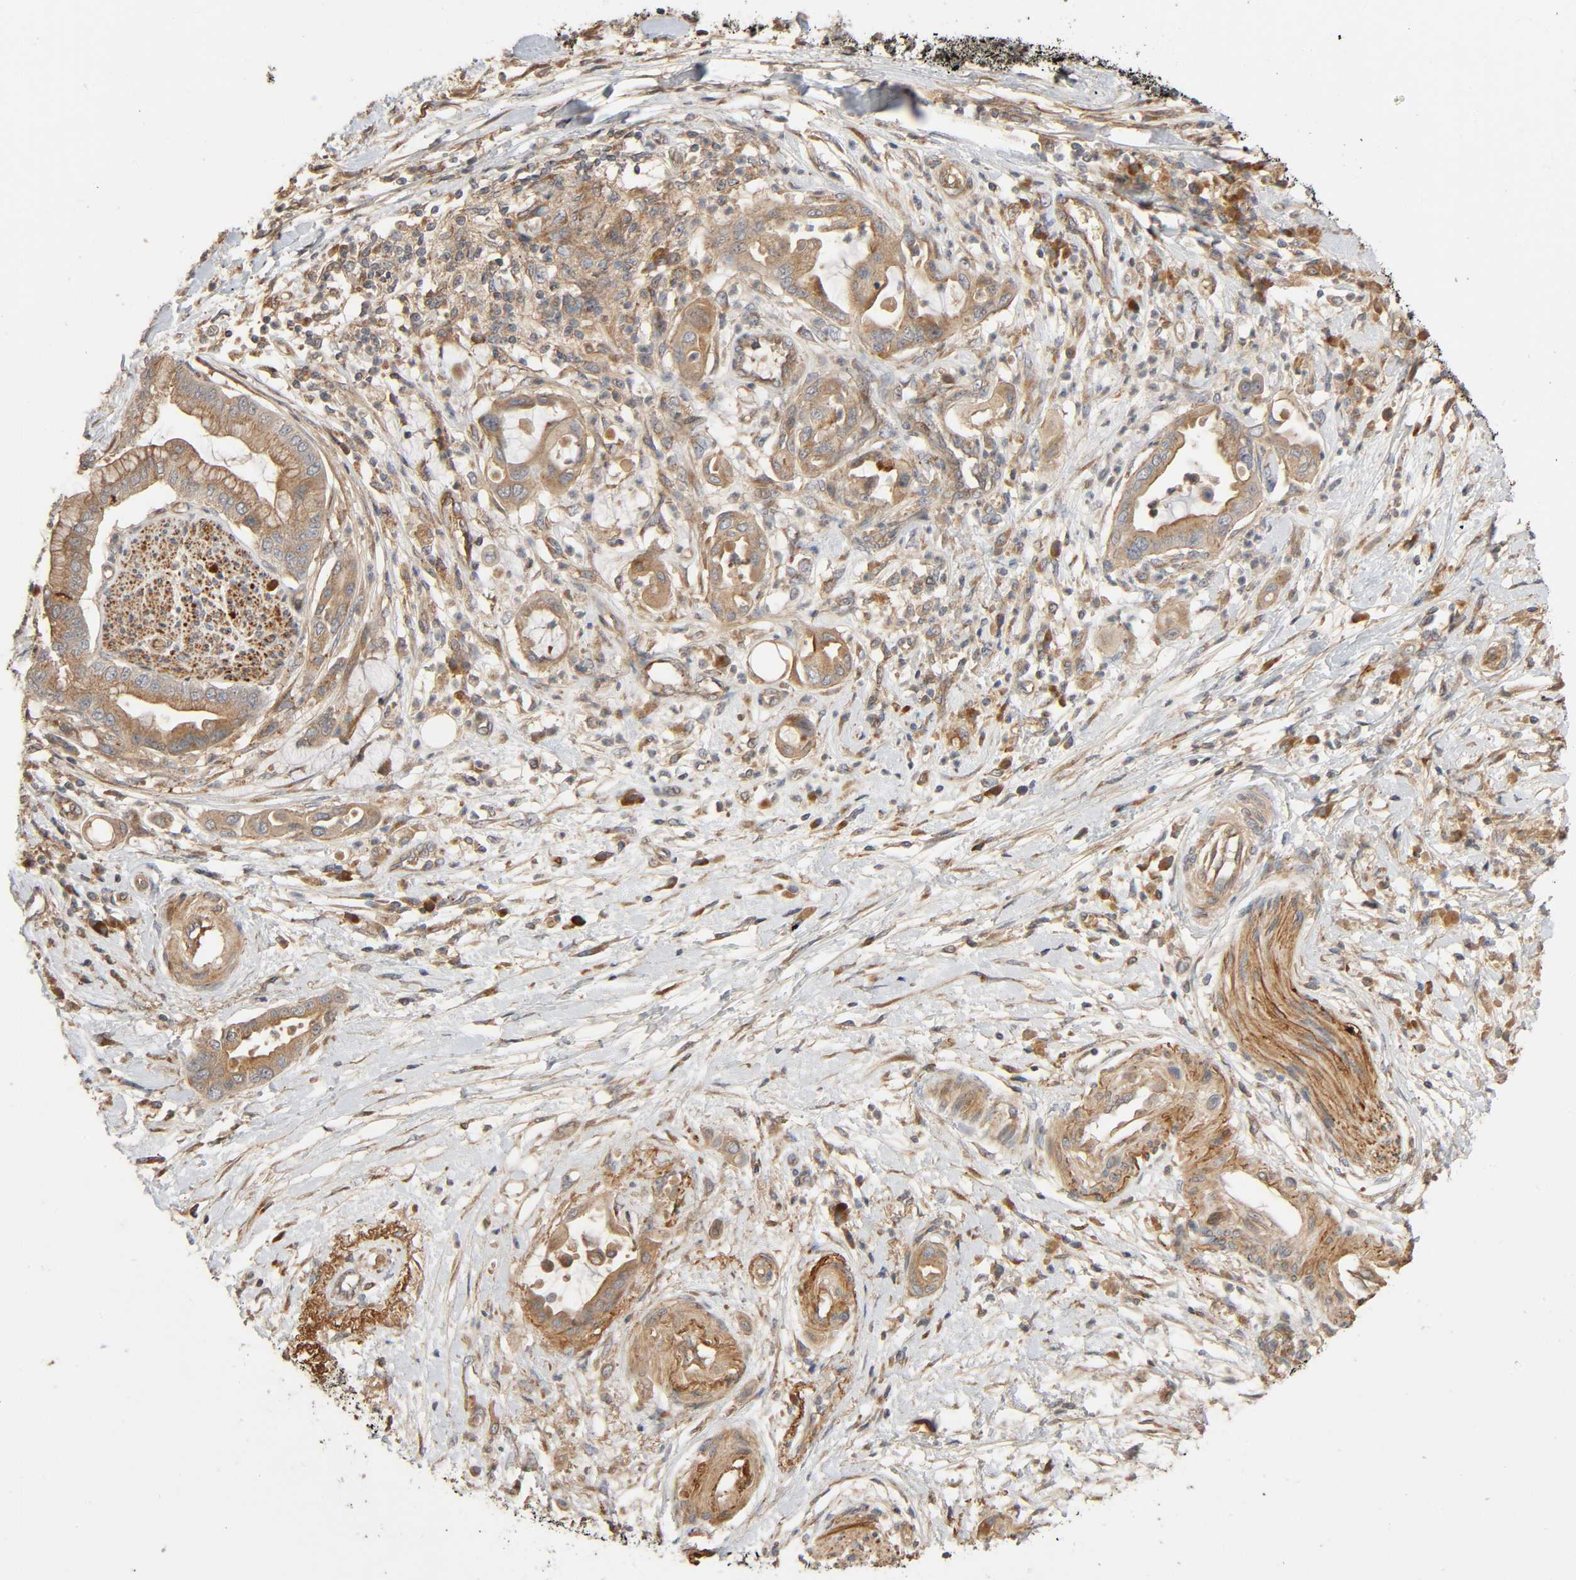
{"staining": {"intensity": "moderate", "quantity": "25%-75%", "location": "cytoplasmic/membranous"}, "tissue": "pancreatic cancer", "cell_type": "Tumor cells", "image_type": "cancer", "snomed": [{"axis": "morphology", "description": "Adenocarcinoma, NOS"}, {"axis": "morphology", "description": "Adenocarcinoma, metastatic, NOS"}, {"axis": "topography", "description": "Lymph node"}, {"axis": "topography", "description": "Pancreas"}, {"axis": "topography", "description": "Duodenum"}], "caption": "Pancreatic cancer (adenocarcinoma) stained with a brown dye displays moderate cytoplasmic/membranous positive positivity in about 25%-75% of tumor cells.", "gene": "SGSM1", "patient": {"sex": "female", "age": 64}}